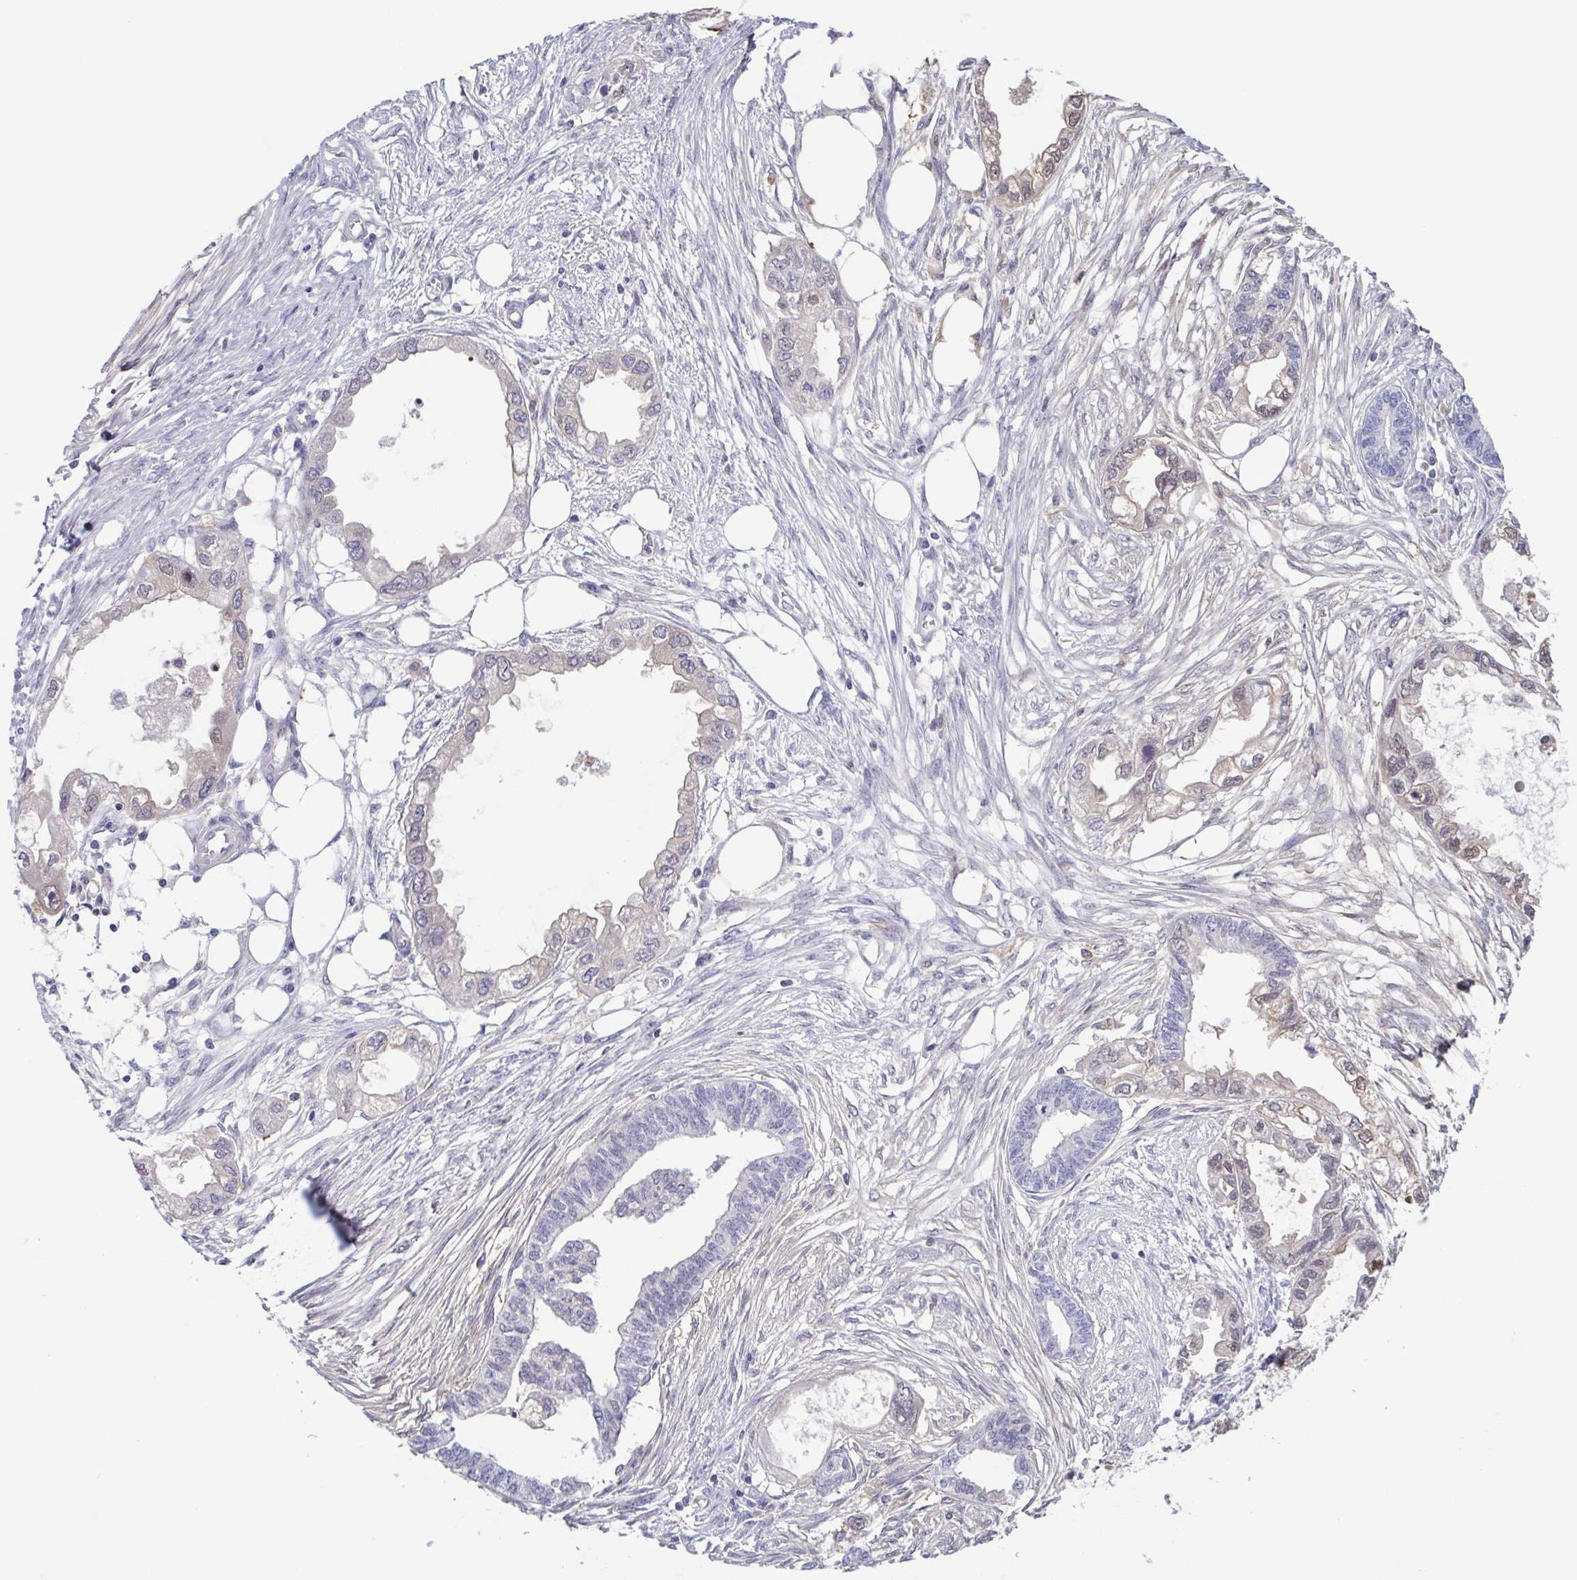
{"staining": {"intensity": "weak", "quantity": "<25%", "location": "cytoplasmic/membranous"}, "tissue": "endometrial cancer", "cell_type": "Tumor cells", "image_type": "cancer", "snomed": [{"axis": "morphology", "description": "Adenocarcinoma, NOS"}, {"axis": "morphology", "description": "Adenocarcinoma, metastatic, NOS"}, {"axis": "topography", "description": "Adipose tissue"}, {"axis": "topography", "description": "Endometrium"}], "caption": "An immunohistochemistry (IHC) image of metastatic adenocarcinoma (endometrial) is shown. There is no staining in tumor cells of metastatic adenocarcinoma (endometrial).", "gene": "LDHC", "patient": {"sex": "female", "age": 67}}